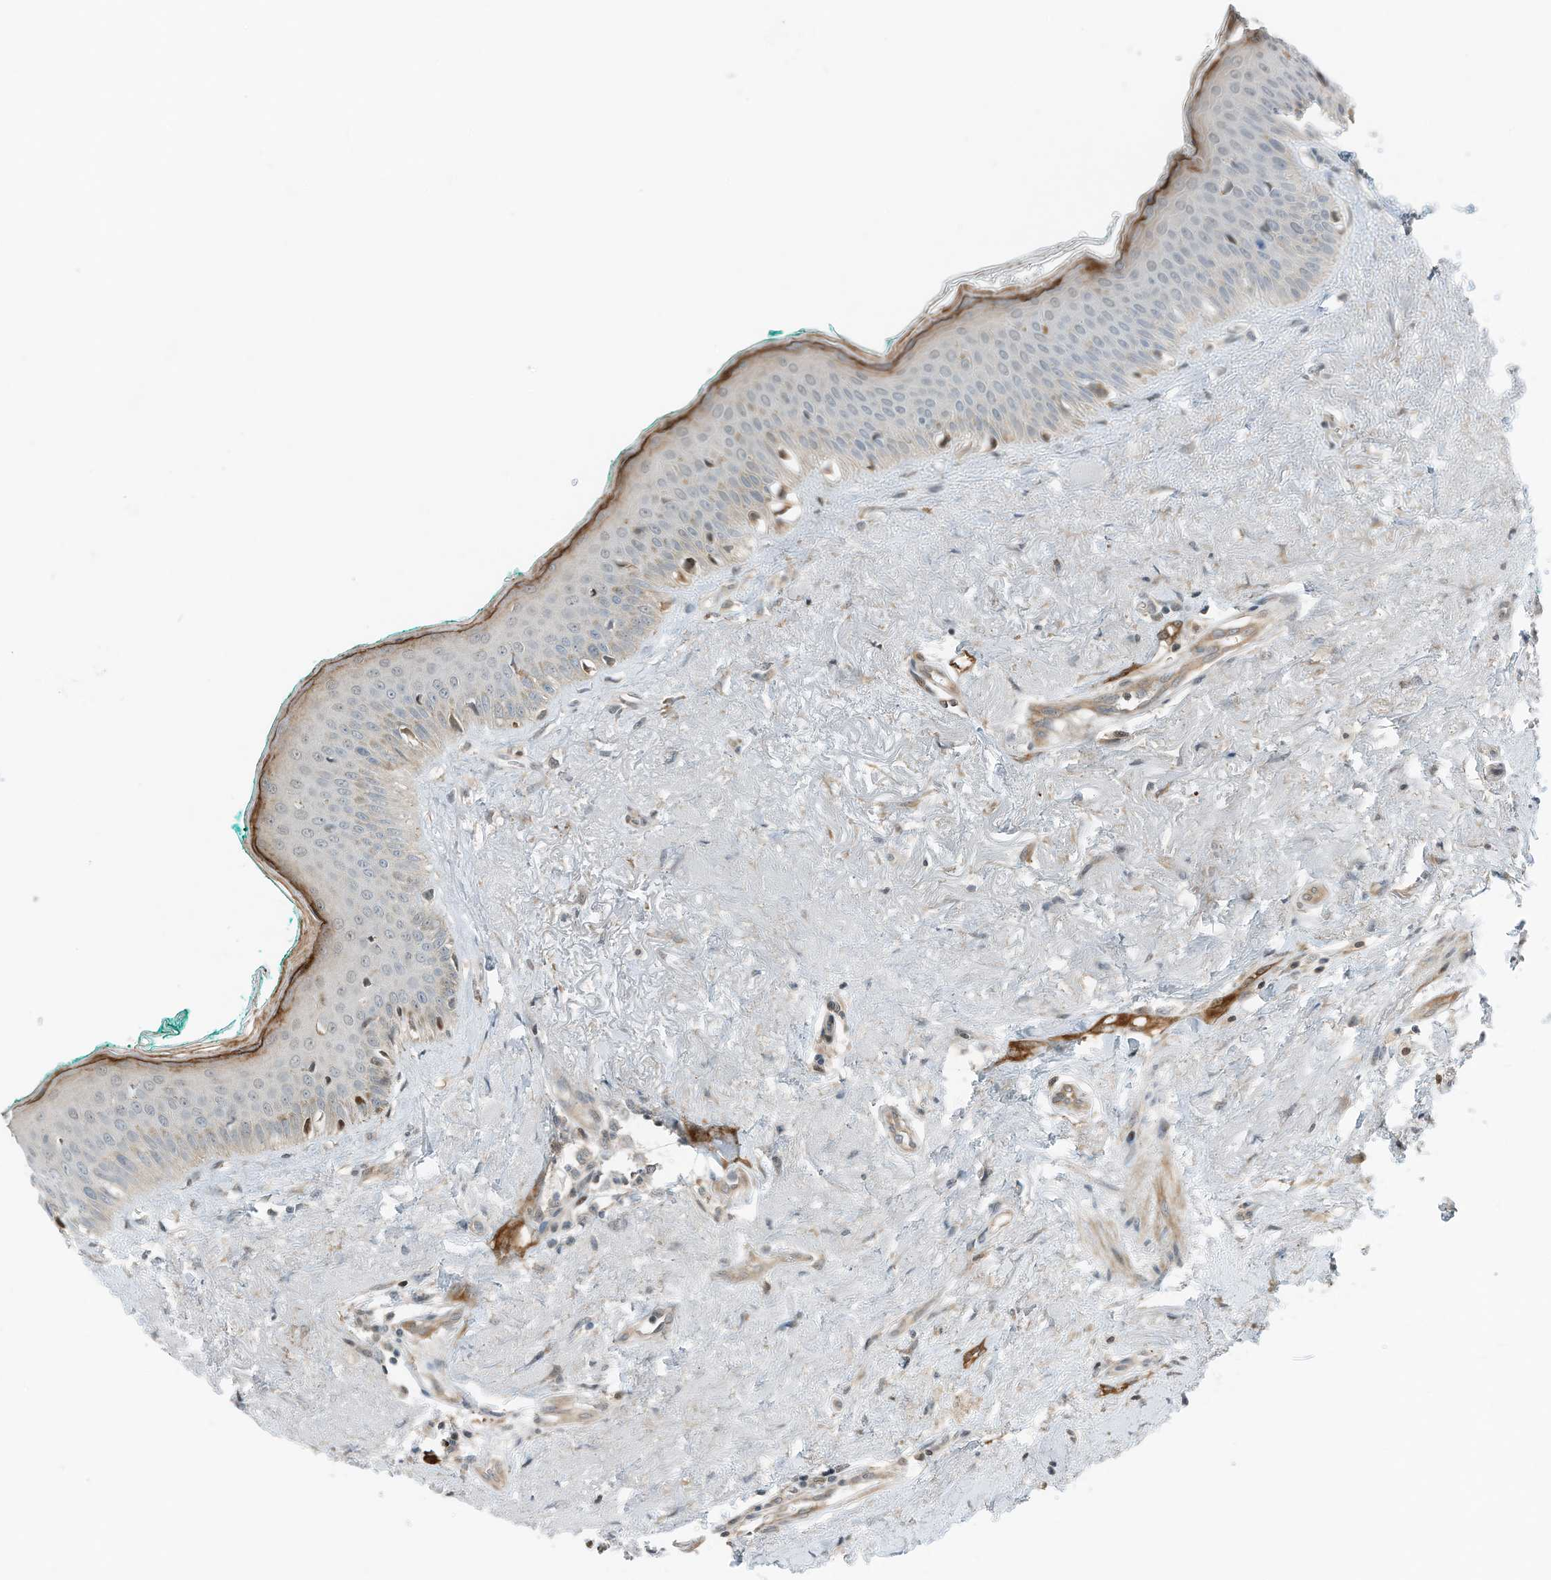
{"staining": {"intensity": "moderate", "quantity": "25%-75%", "location": "cytoplasmic/membranous,nuclear"}, "tissue": "oral mucosa", "cell_type": "Squamous epithelial cells", "image_type": "normal", "snomed": [{"axis": "morphology", "description": "Normal tissue, NOS"}, {"axis": "topography", "description": "Oral tissue"}], "caption": "About 25%-75% of squamous epithelial cells in unremarkable human oral mucosa reveal moderate cytoplasmic/membranous,nuclear protein expression as visualized by brown immunohistochemical staining.", "gene": "RMND1", "patient": {"sex": "female", "age": 70}}